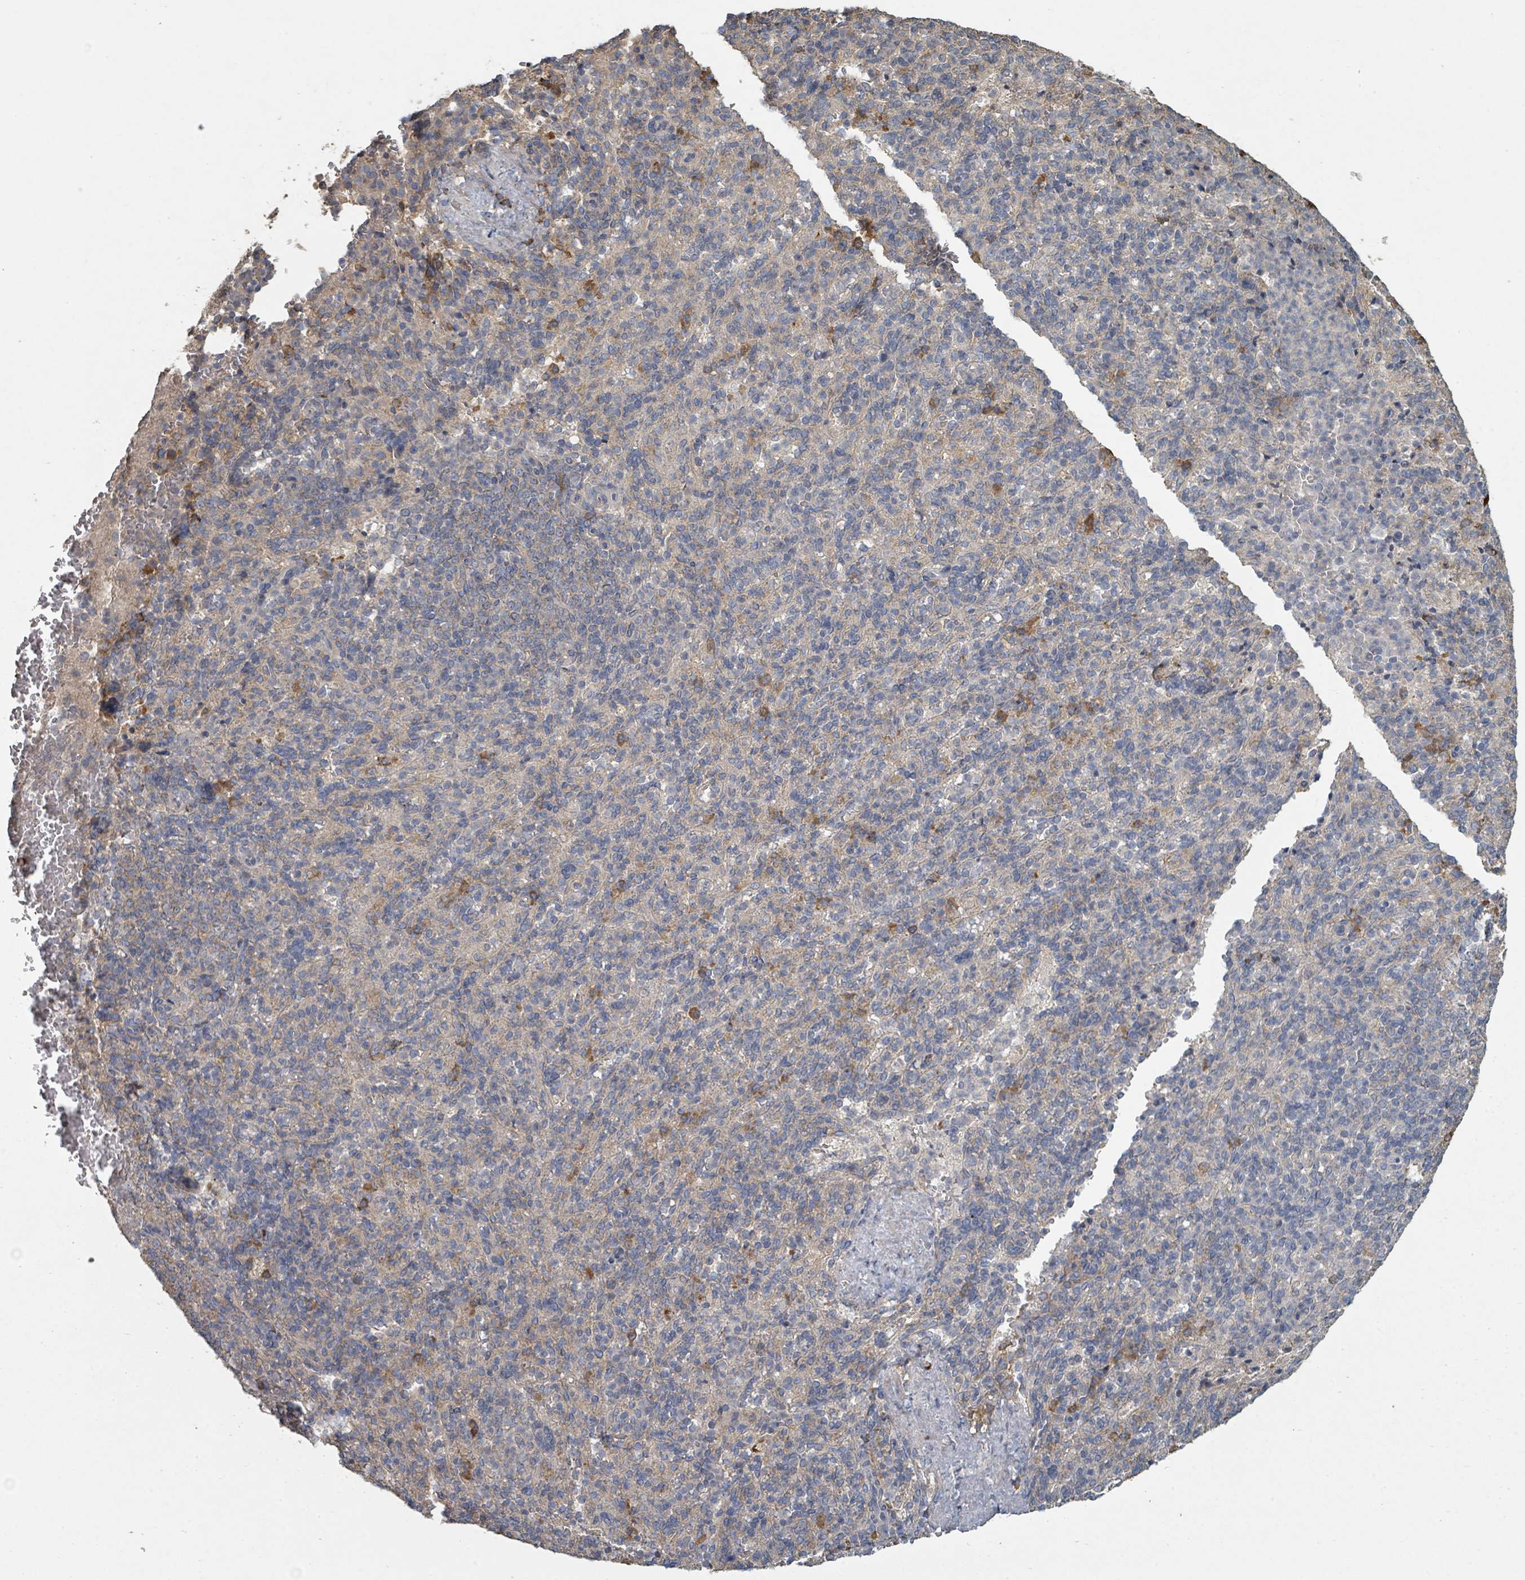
{"staining": {"intensity": "strong", "quantity": "<25%", "location": "cytoplasmic/membranous"}, "tissue": "spleen", "cell_type": "Cells in red pulp", "image_type": "normal", "snomed": [{"axis": "morphology", "description": "Normal tissue, NOS"}, {"axis": "topography", "description": "Spleen"}], "caption": "High-power microscopy captured an immunohistochemistry histopathology image of unremarkable spleen, revealing strong cytoplasmic/membranous positivity in about <25% of cells in red pulp.", "gene": "WDFY1", "patient": {"sex": "female", "age": 74}}